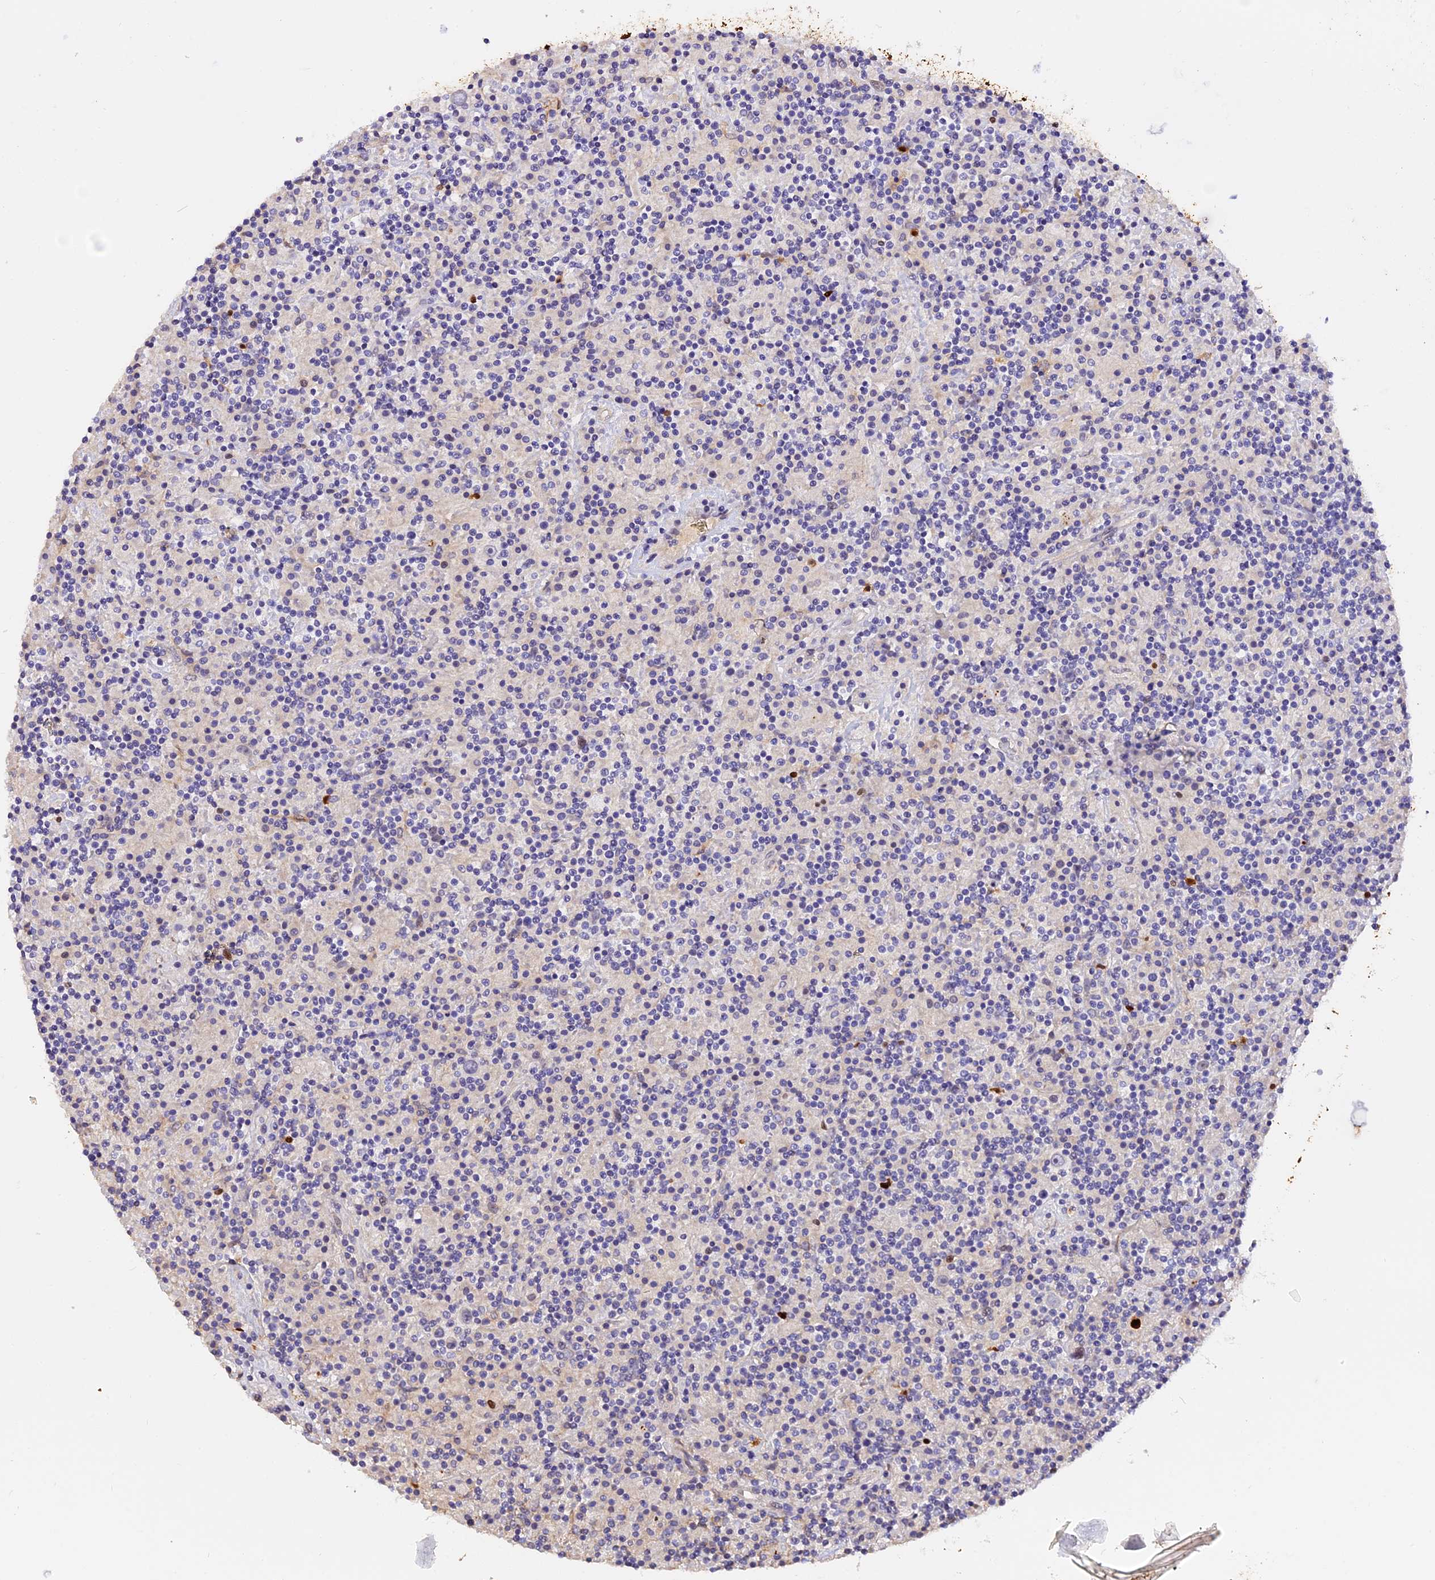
{"staining": {"intensity": "negative", "quantity": "none", "location": "none"}, "tissue": "lymphoma", "cell_type": "Tumor cells", "image_type": "cancer", "snomed": [{"axis": "morphology", "description": "Hodgkin's disease, NOS"}, {"axis": "topography", "description": "Lymph node"}], "caption": "Micrograph shows no significant protein positivity in tumor cells of Hodgkin's disease. The staining was performed using DAB (3,3'-diaminobenzidine) to visualize the protein expression in brown, while the nuclei were stained in blue with hematoxylin (Magnification: 20x).", "gene": "MAP3K7CL", "patient": {"sex": "male", "age": 70}}